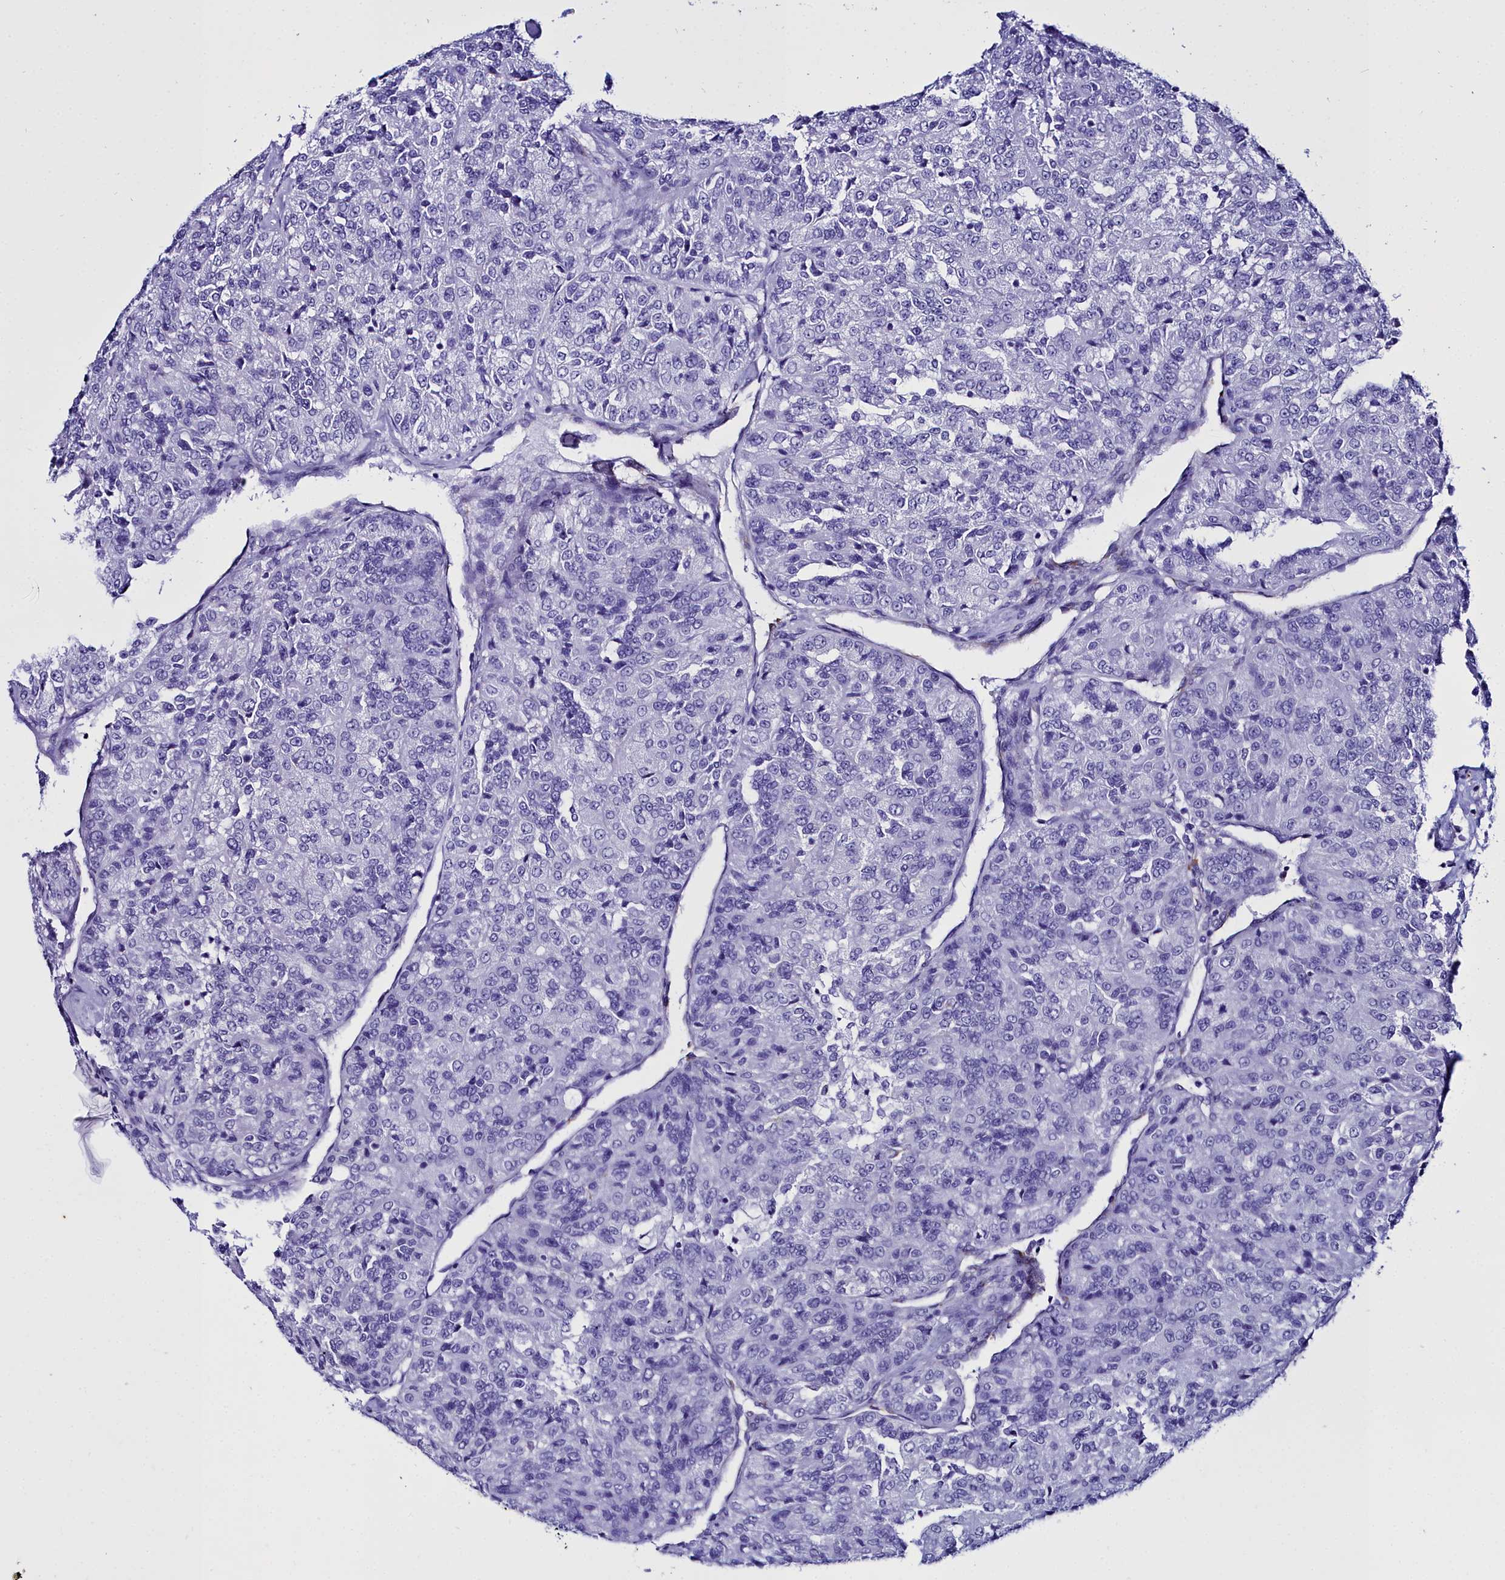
{"staining": {"intensity": "negative", "quantity": "none", "location": "none"}, "tissue": "renal cancer", "cell_type": "Tumor cells", "image_type": "cancer", "snomed": [{"axis": "morphology", "description": "Adenocarcinoma, NOS"}, {"axis": "topography", "description": "Kidney"}], "caption": "DAB (3,3'-diaminobenzidine) immunohistochemical staining of renal cancer (adenocarcinoma) shows no significant staining in tumor cells.", "gene": "TXNDC5", "patient": {"sex": "female", "age": 63}}